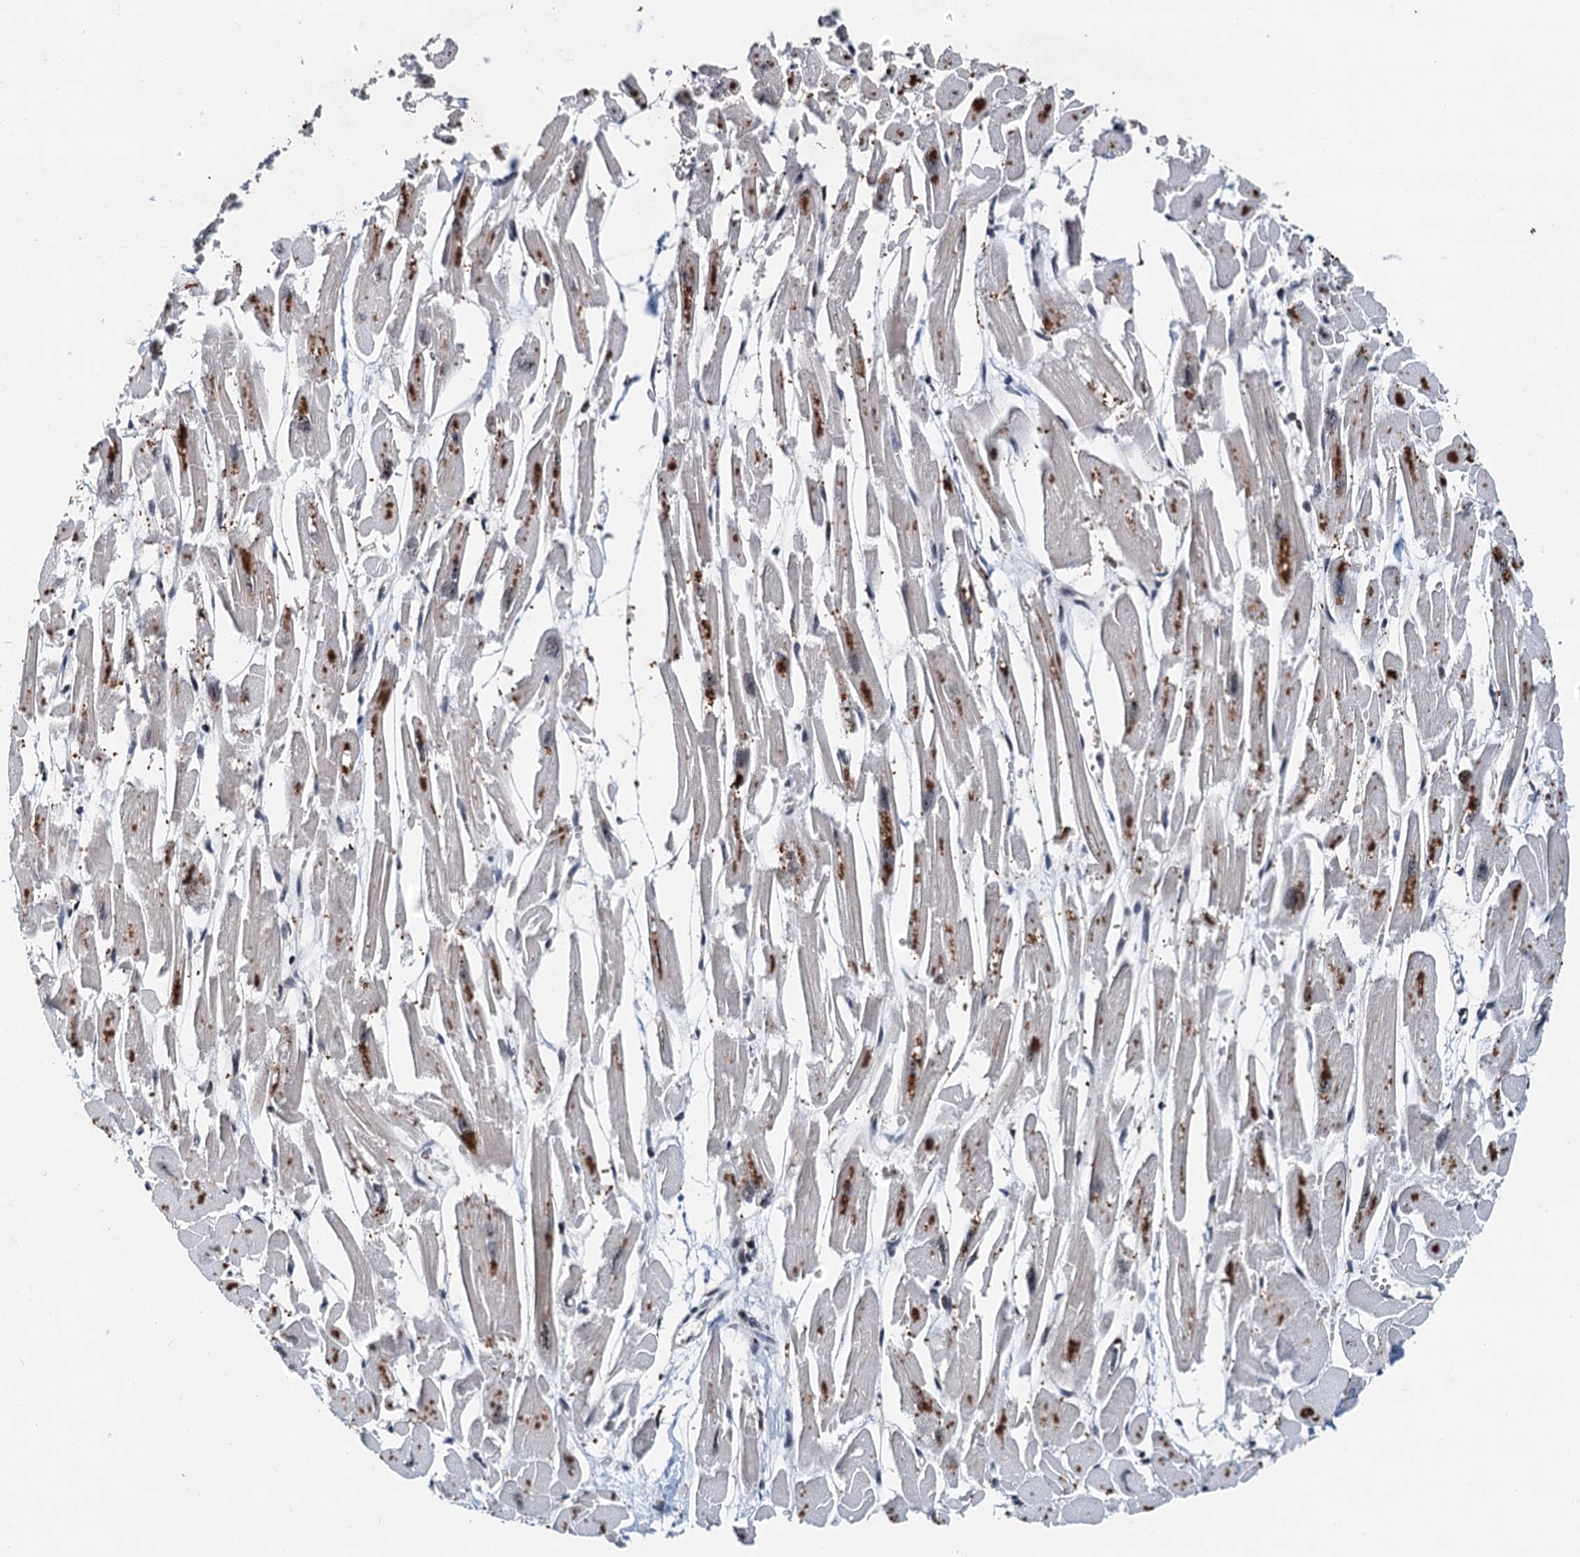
{"staining": {"intensity": "negative", "quantity": "none", "location": "none"}, "tissue": "heart muscle", "cell_type": "Cardiomyocytes", "image_type": "normal", "snomed": [{"axis": "morphology", "description": "Normal tissue, NOS"}, {"axis": "topography", "description": "Heart"}], "caption": "High power microscopy histopathology image of an immunohistochemistry histopathology image of benign heart muscle, revealing no significant staining in cardiomyocytes.", "gene": "DNAJC21", "patient": {"sex": "male", "age": 54}}